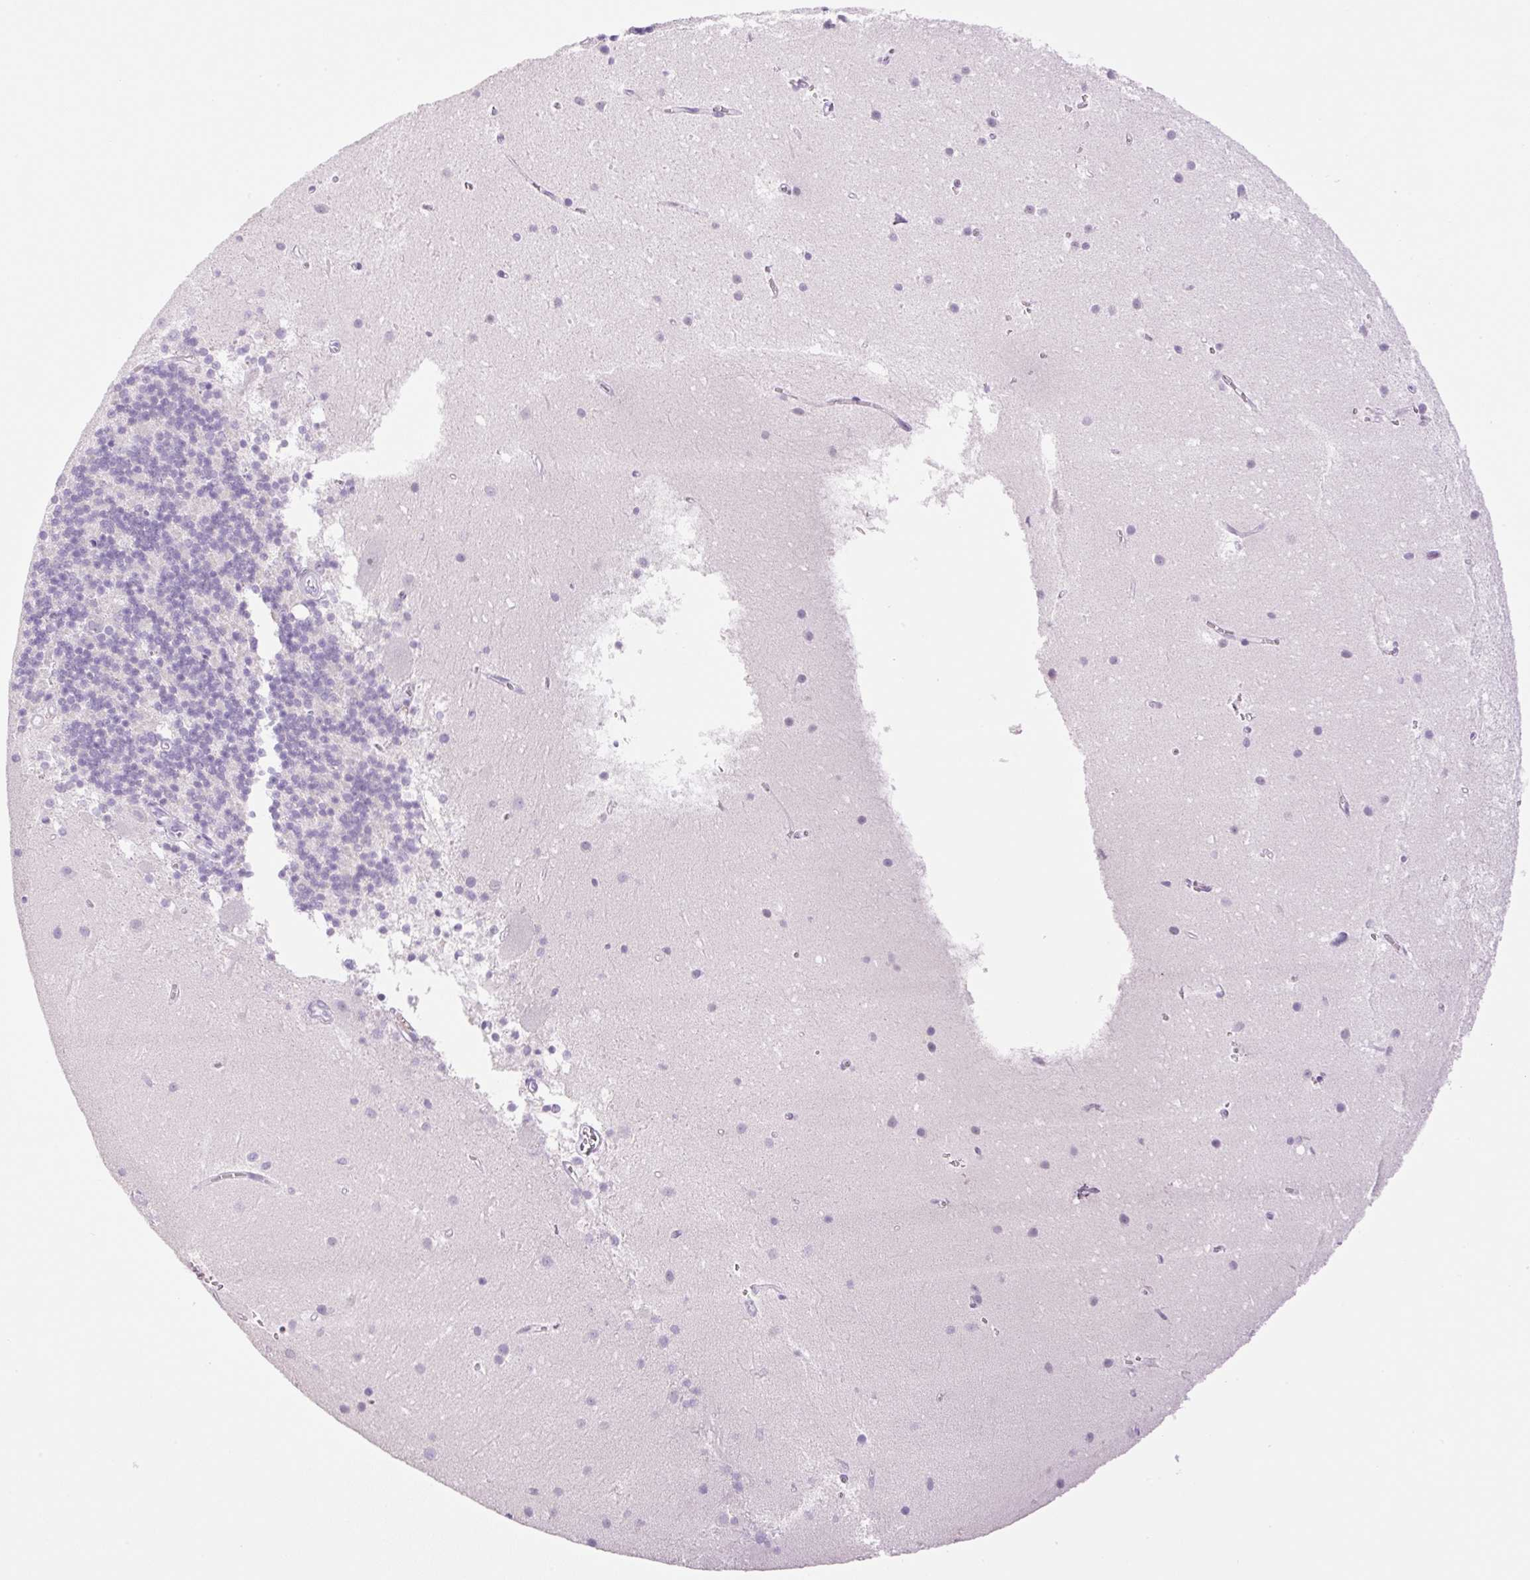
{"staining": {"intensity": "negative", "quantity": "none", "location": "none"}, "tissue": "cerebellum", "cell_type": "Cells in granular layer", "image_type": "normal", "snomed": [{"axis": "morphology", "description": "Normal tissue, NOS"}, {"axis": "topography", "description": "Cerebellum"}], "caption": "This is a image of IHC staining of unremarkable cerebellum, which shows no staining in cells in granular layer. The staining is performed using DAB brown chromogen with nuclei counter-stained in using hematoxylin.", "gene": "SP140L", "patient": {"sex": "male", "age": 54}}